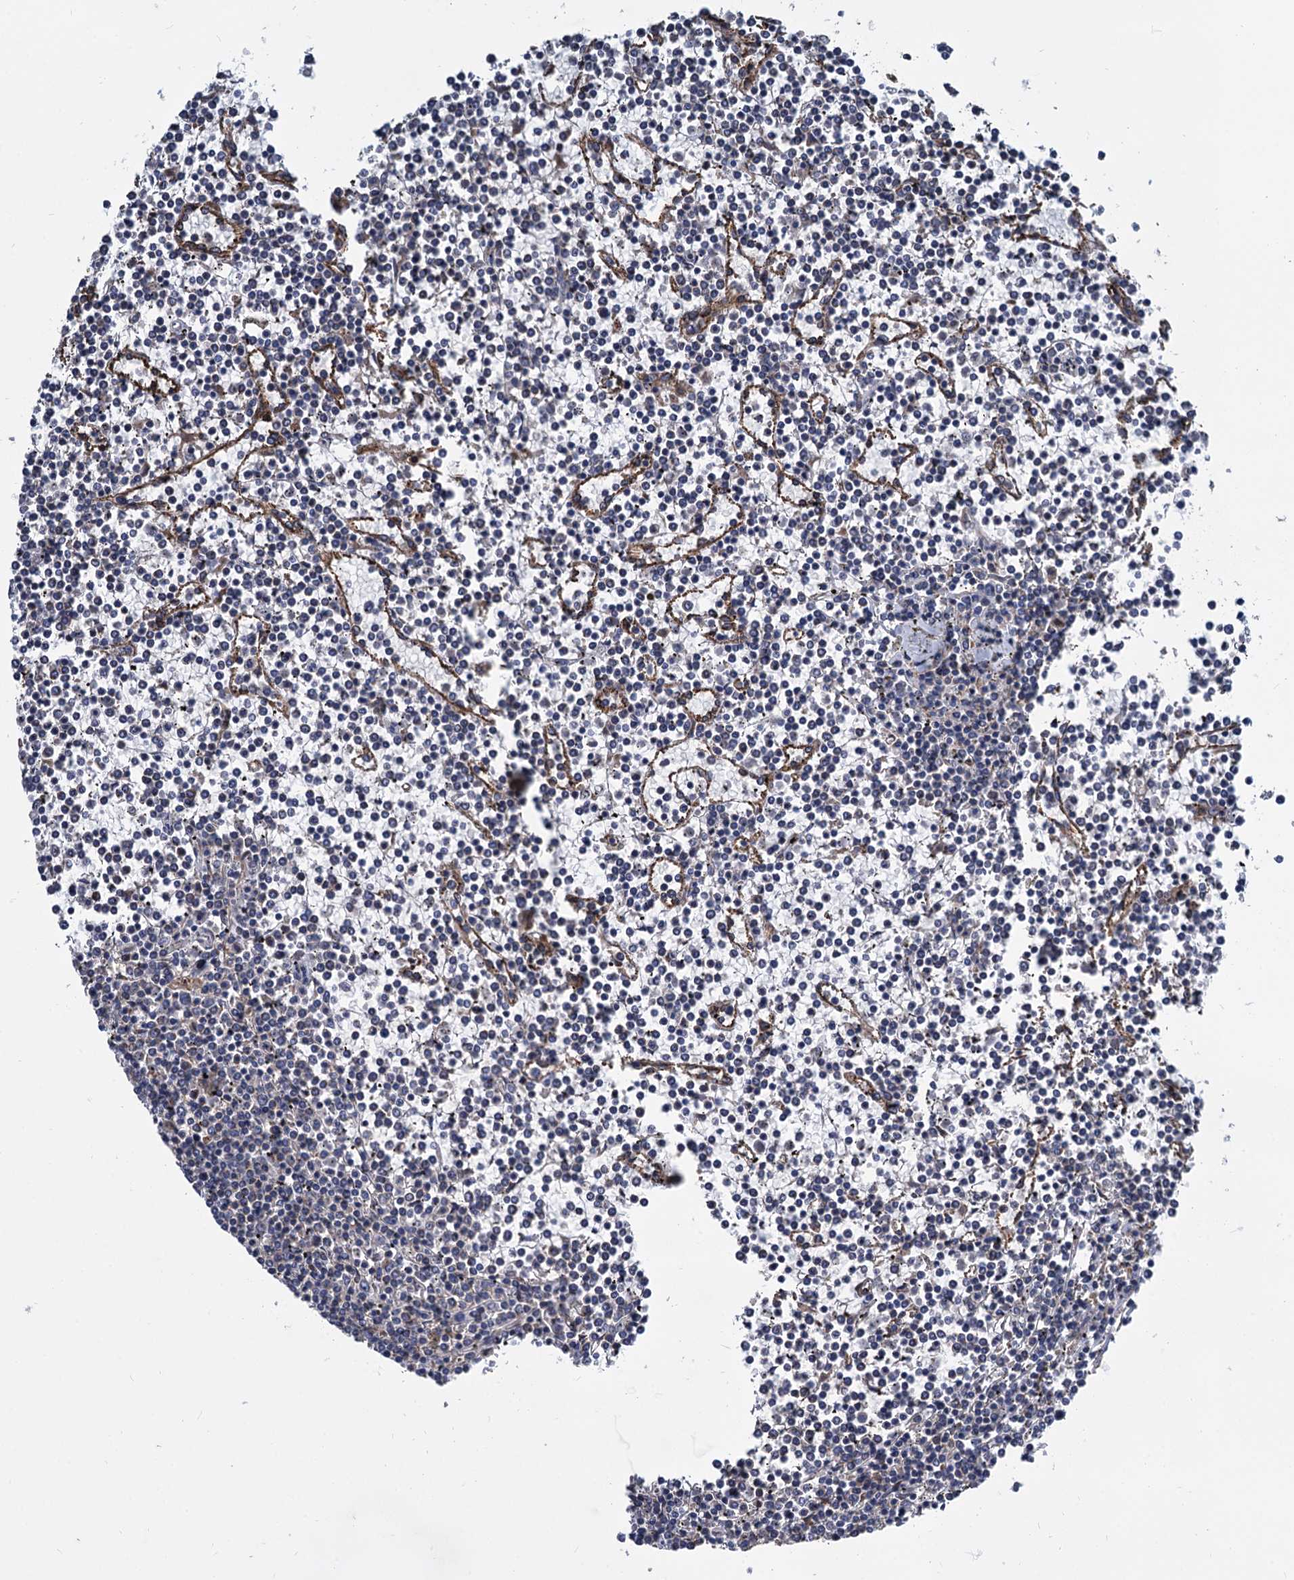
{"staining": {"intensity": "negative", "quantity": "none", "location": "none"}, "tissue": "lymphoma", "cell_type": "Tumor cells", "image_type": "cancer", "snomed": [{"axis": "morphology", "description": "Malignant lymphoma, non-Hodgkin's type, Low grade"}, {"axis": "topography", "description": "Spleen"}], "caption": "The photomicrograph exhibits no significant staining in tumor cells of lymphoma.", "gene": "ALKBH7", "patient": {"sex": "female", "age": 19}}